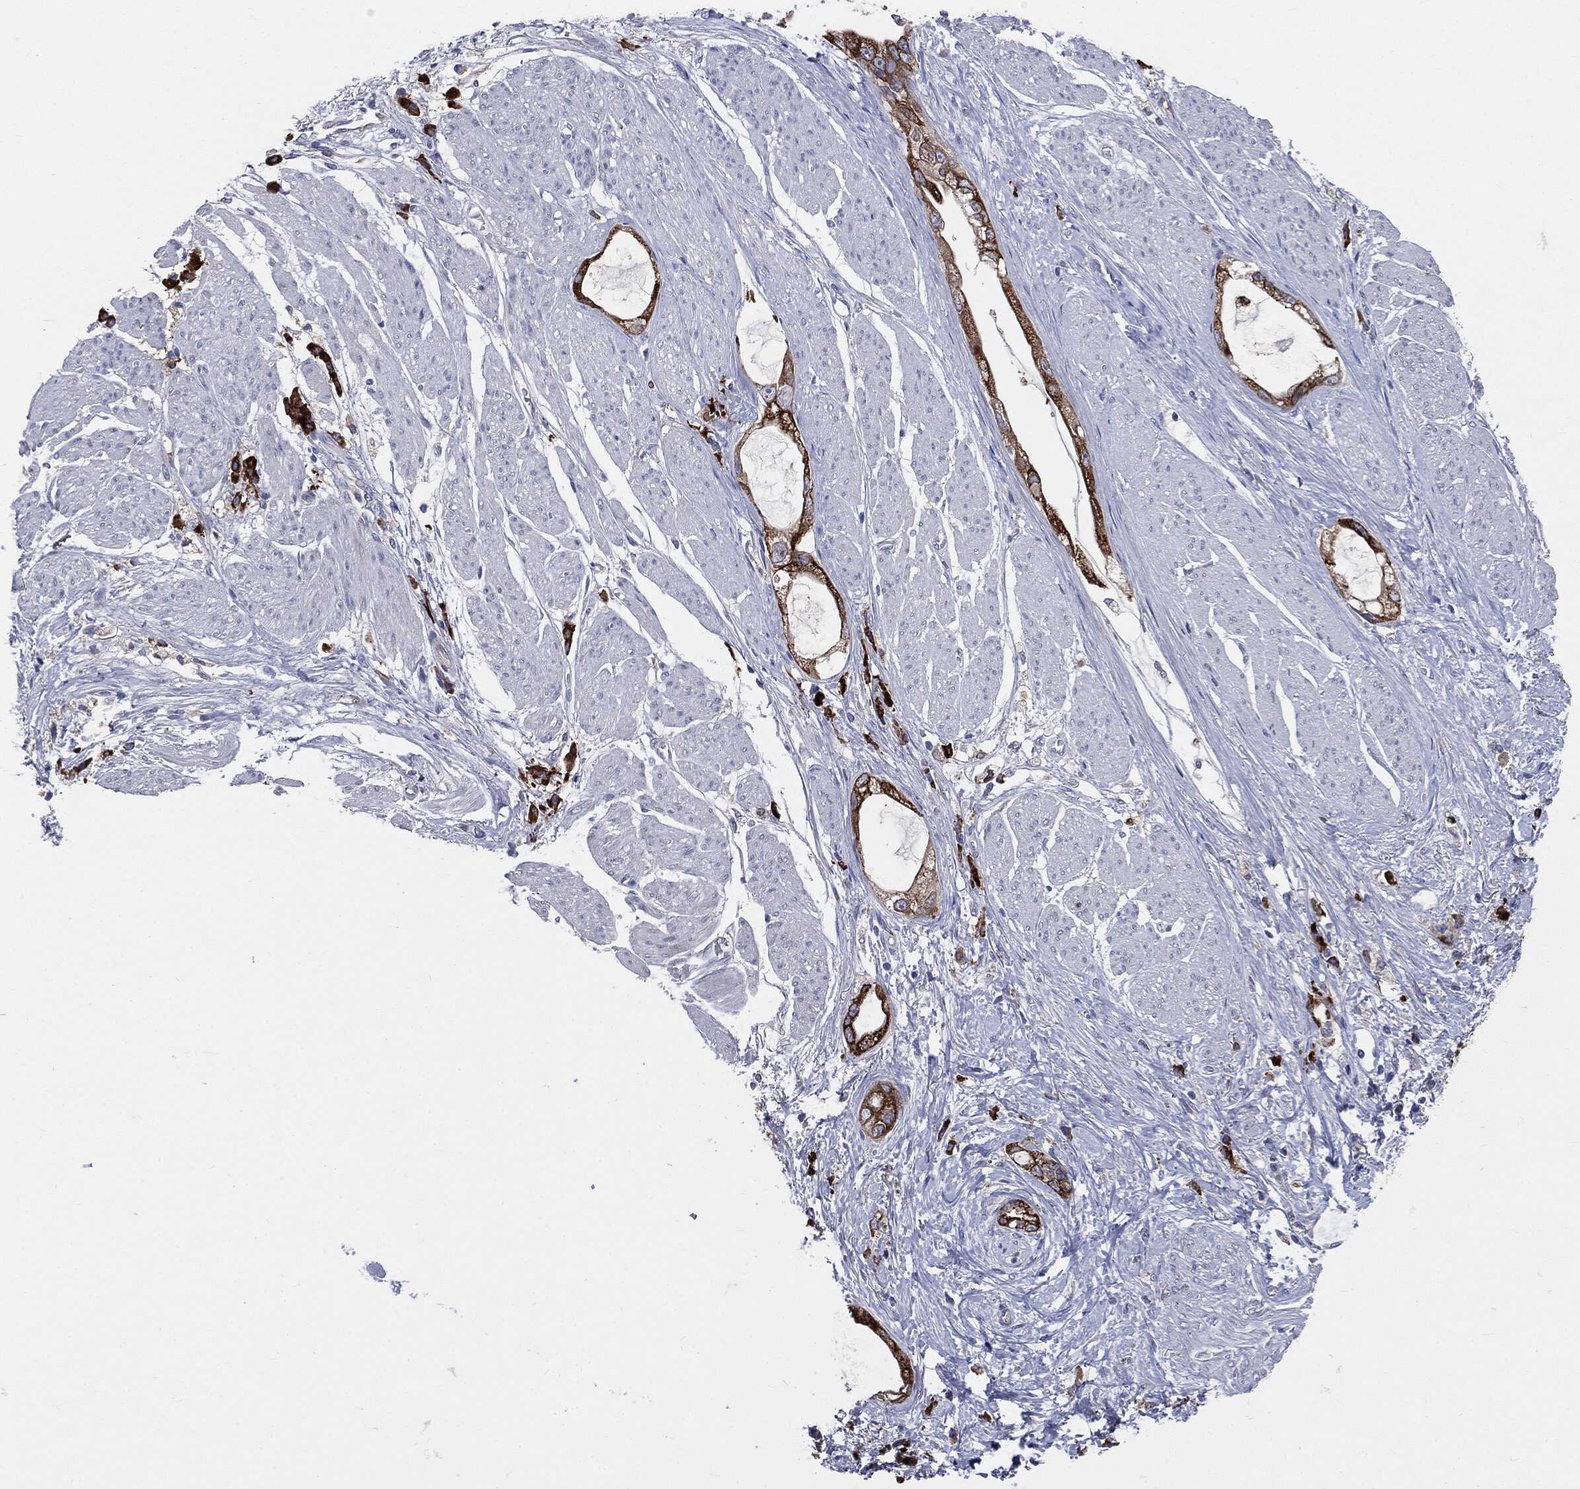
{"staining": {"intensity": "strong", "quantity": ">75%", "location": "cytoplasmic/membranous"}, "tissue": "stomach cancer", "cell_type": "Tumor cells", "image_type": "cancer", "snomed": [{"axis": "morphology", "description": "Adenocarcinoma, NOS"}, {"axis": "topography", "description": "Stomach"}], "caption": "This is an image of immunohistochemistry (IHC) staining of stomach cancer (adenocarcinoma), which shows strong positivity in the cytoplasmic/membranous of tumor cells.", "gene": "PTGS2", "patient": {"sex": "male", "age": 55}}